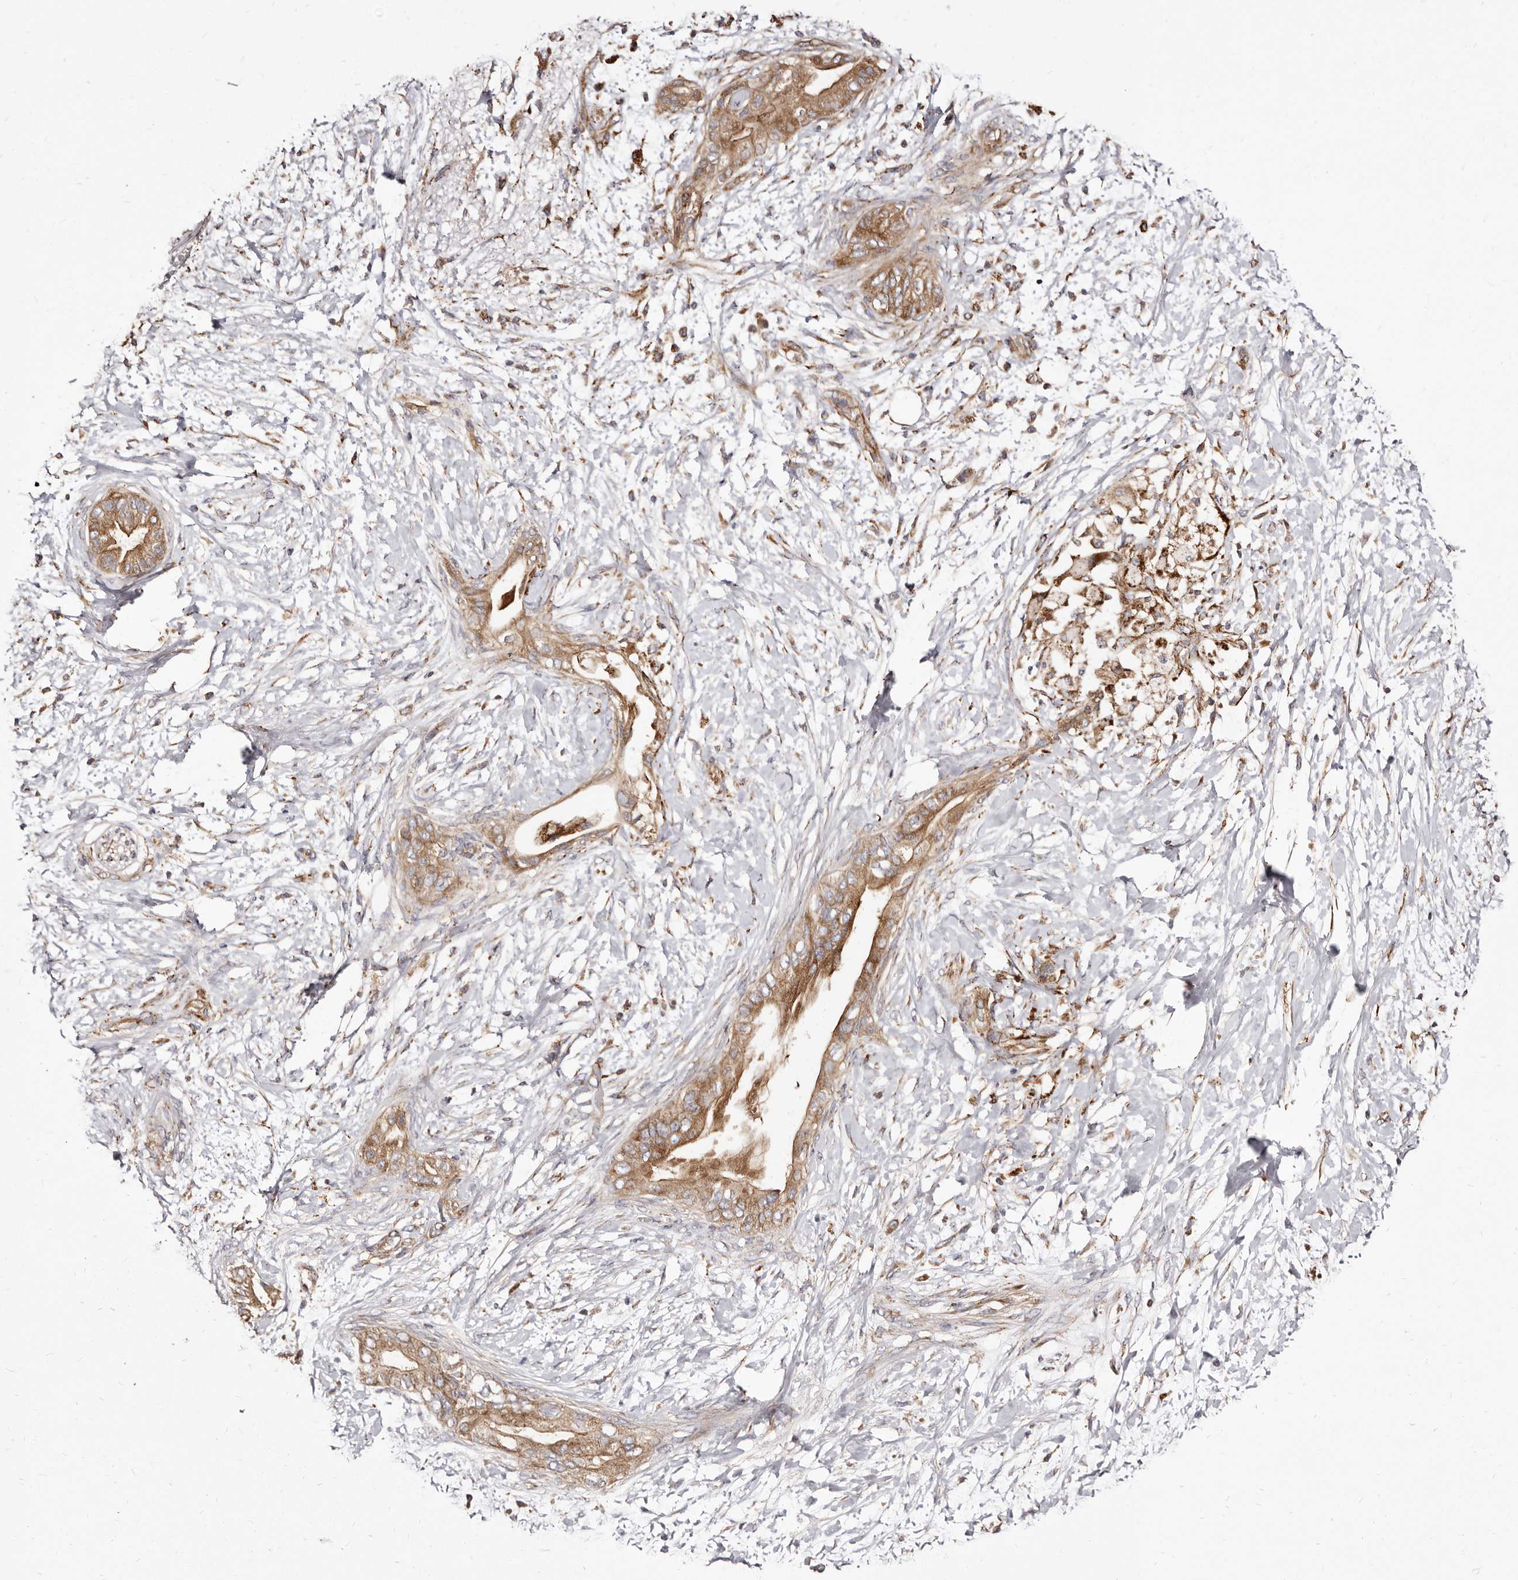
{"staining": {"intensity": "negative", "quantity": "none", "location": "none"}, "tissue": "adipose tissue", "cell_type": "Adipocytes", "image_type": "normal", "snomed": [{"axis": "morphology", "description": "Normal tissue, NOS"}, {"axis": "morphology", "description": "Adenocarcinoma, NOS"}, {"axis": "topography", "description": "Duodenum"}, {"axis": "topography", "description": "Peripheral nerve tissue"}], "caption": "Photomicrograph shows no significant protein positivity in adipocytes of unremarkable adipose tissue. (DAB (3,3'-diaminobenzidine) IHC, high magnification).", "gene": "LUZP1", "patient": {"sex": "female", "age": 60}}